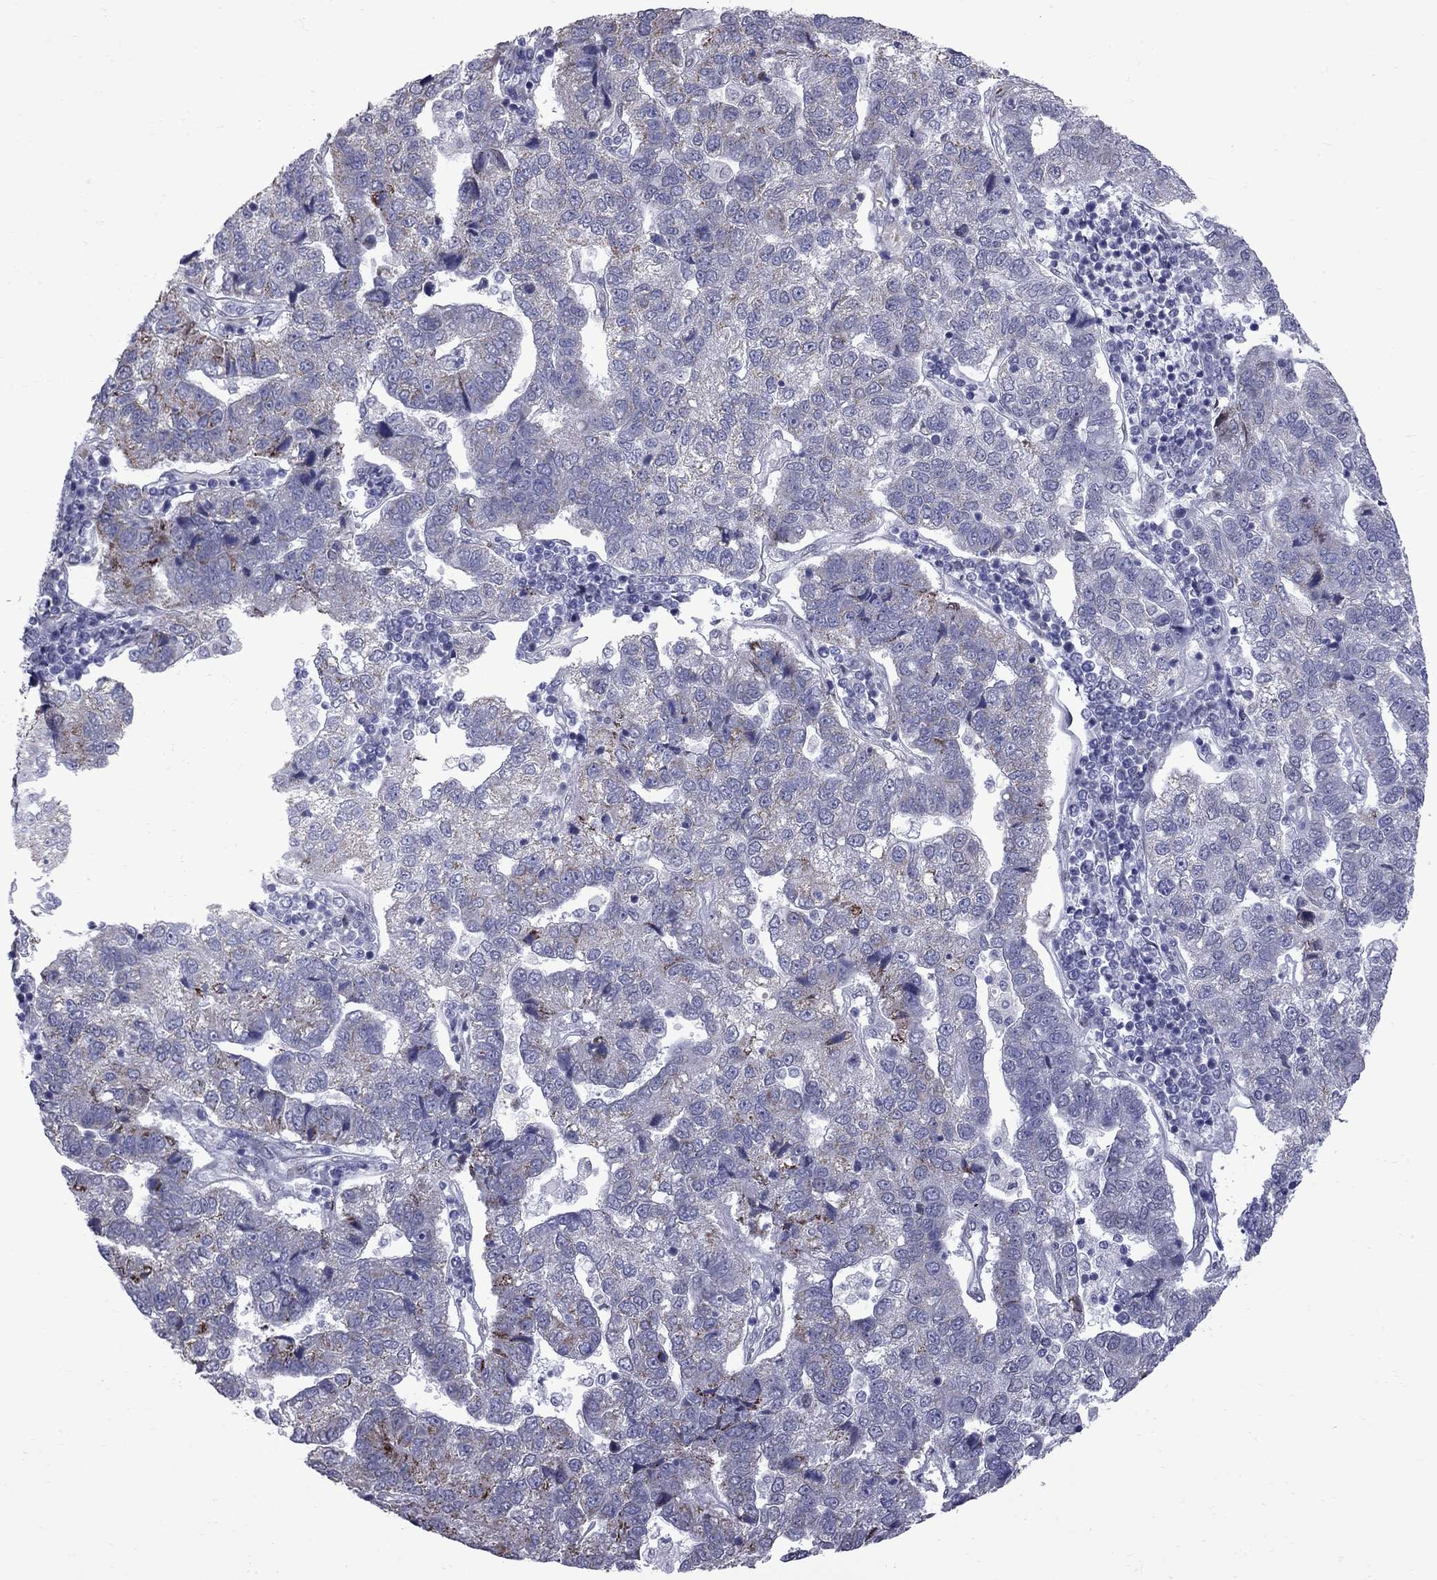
{"staining": {"intensity": "weak", "quantity": "<25%", "location": "cytoplasmic/membranous"}, "tissue": "pancreatic cancer", "cell_type": "Tumor cells", "image_type": "cancer", "snomed": [{"axis": "morphology", "description": "Adenocarcinoma, NOS"}, {"axis": "topography", "description": "Pancreas"}], "caption": "Image shows no significant protein staining in tumor cells of pancreatic cancer (adenocarcinoma).", "gene": "CLTCL1", "patient": {"sex": "female", "age": 61}}